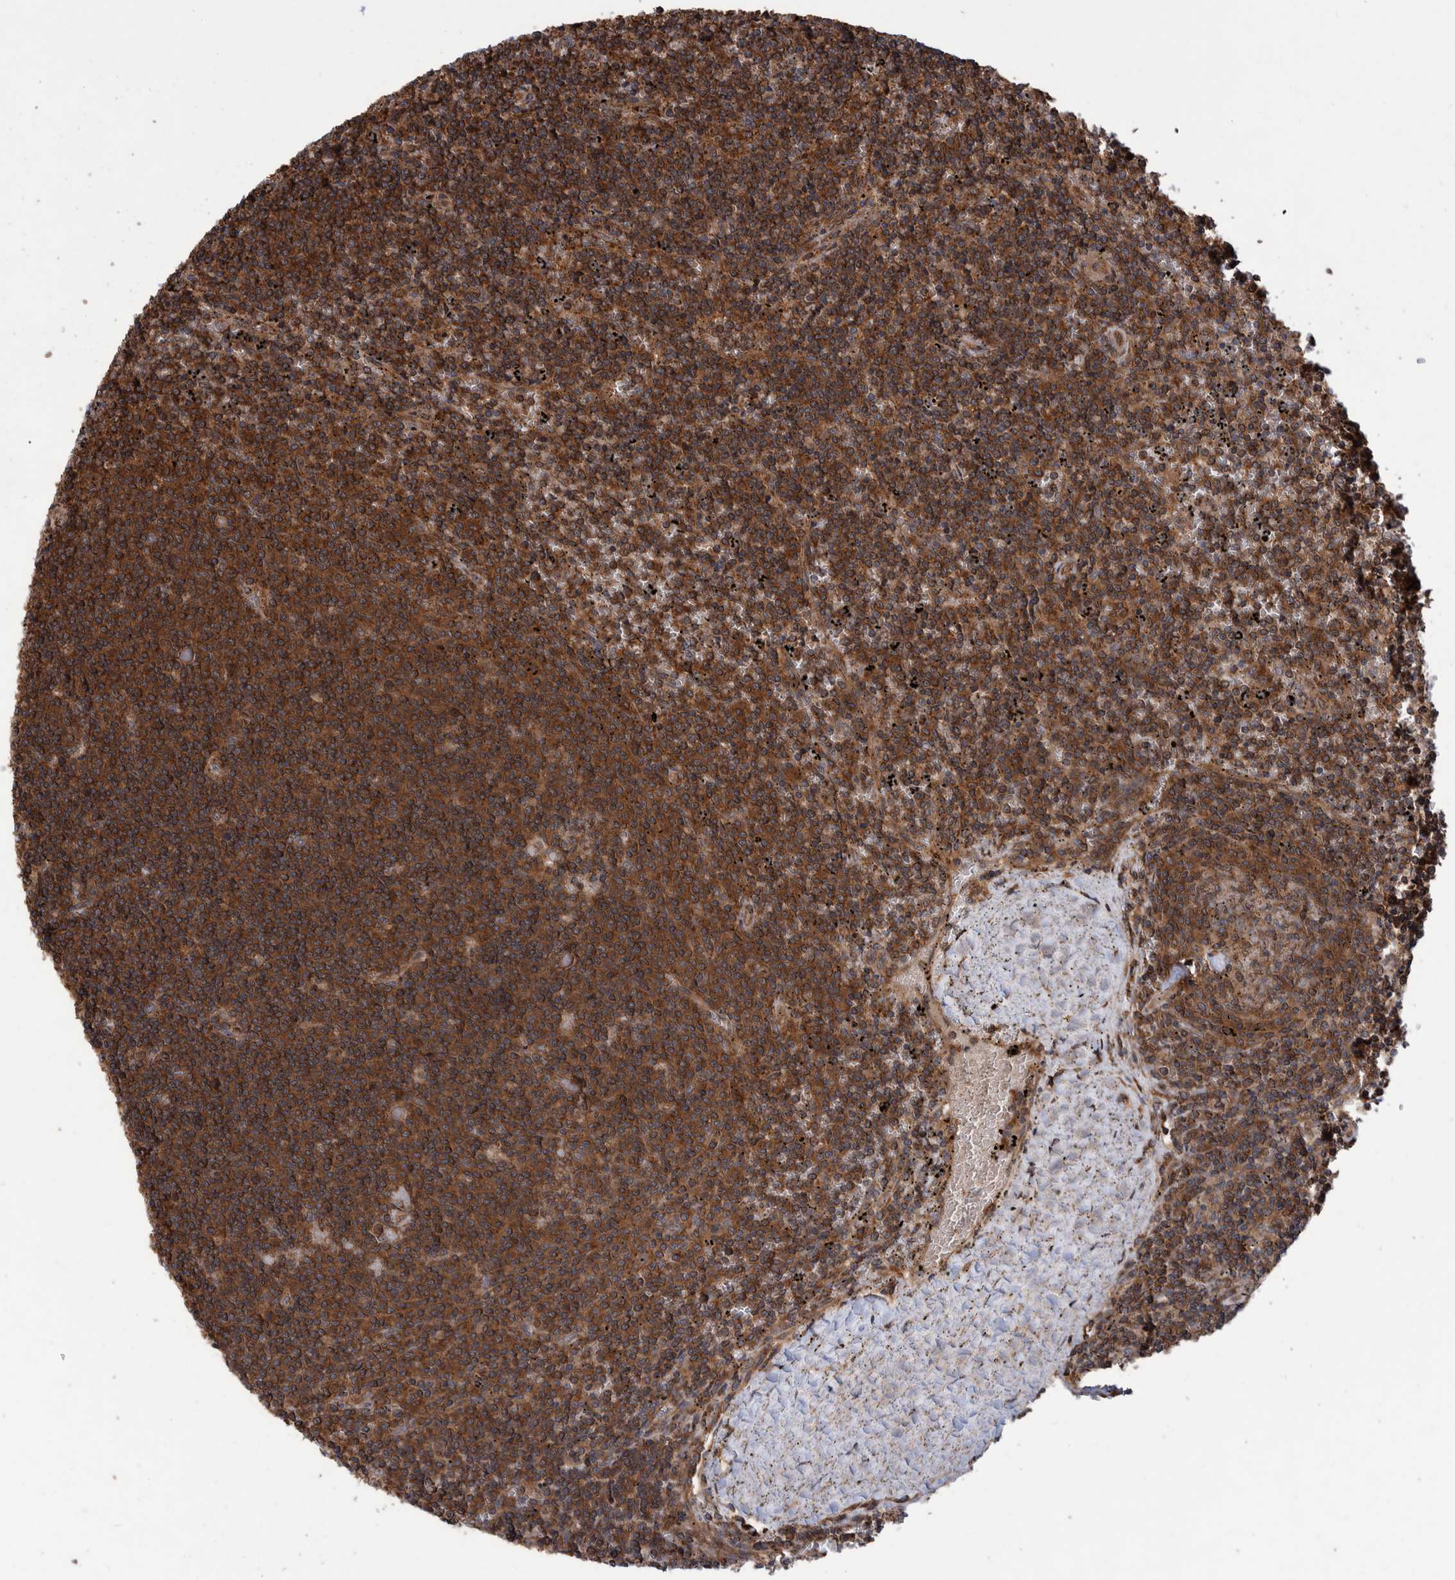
{"staining": {"intensity": "strong", "quantity": ">75%", "location": "cytoplasmic/membranous"}, "tissue": "lymphoma", "cell_type": "Tumor cells", "image_type": "cancer", "snomed": [{"axis": "morphology", "description": "Malignant lymphoma, non-Hodgkin's type, Low grade"}, {"axis": "topography", "description": "Spleen"}], "caption": "About >75% of tumor cells in human malignant lymphoma, non-Hodgkin's type (low-grade) exhibit strong cytoplasmic/membranous protein positivity as visualized by brown immunohistochemical staining.", "gene": "VBP1", "patient": {"sex": "female", "age": 50}}